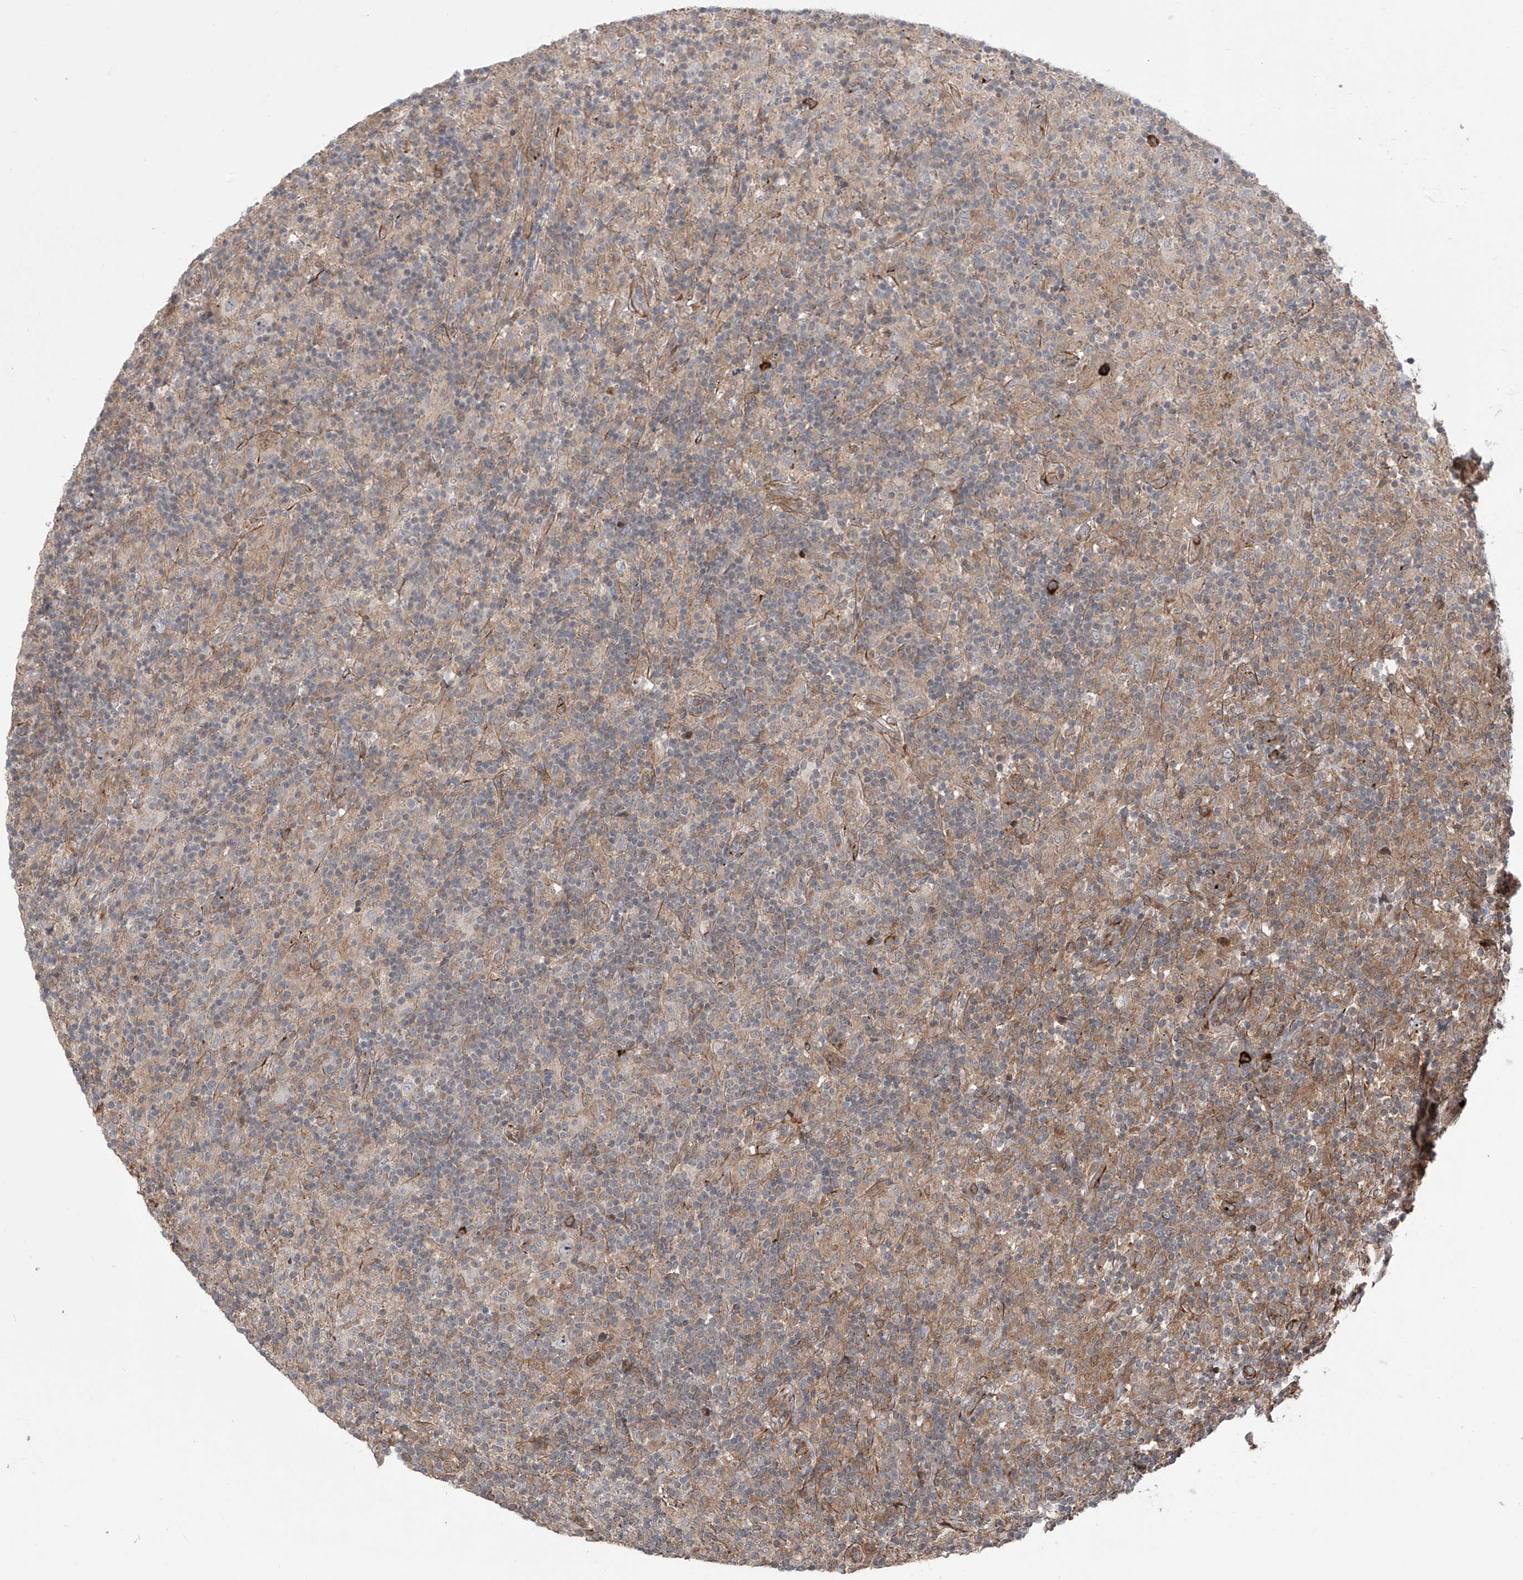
{"staining": {"intensity": "negative", "quantity": "none", "location": "none"}, "tissue": "lymphoma", "cell_type": "Tumor cells", "image_type": "cancer", "snomed": [{"axis": "morphology", "description": "Hodgkin's disease, NOS"}, {"axis": "topography", "description": "Lymph node"}], "caption": "A micrograph of Hodgkin's disease stained for a protein reveals no brown staining in tumor cells.", "gene": "APAF1", "patient": {"sex": "male", "age": 70}}